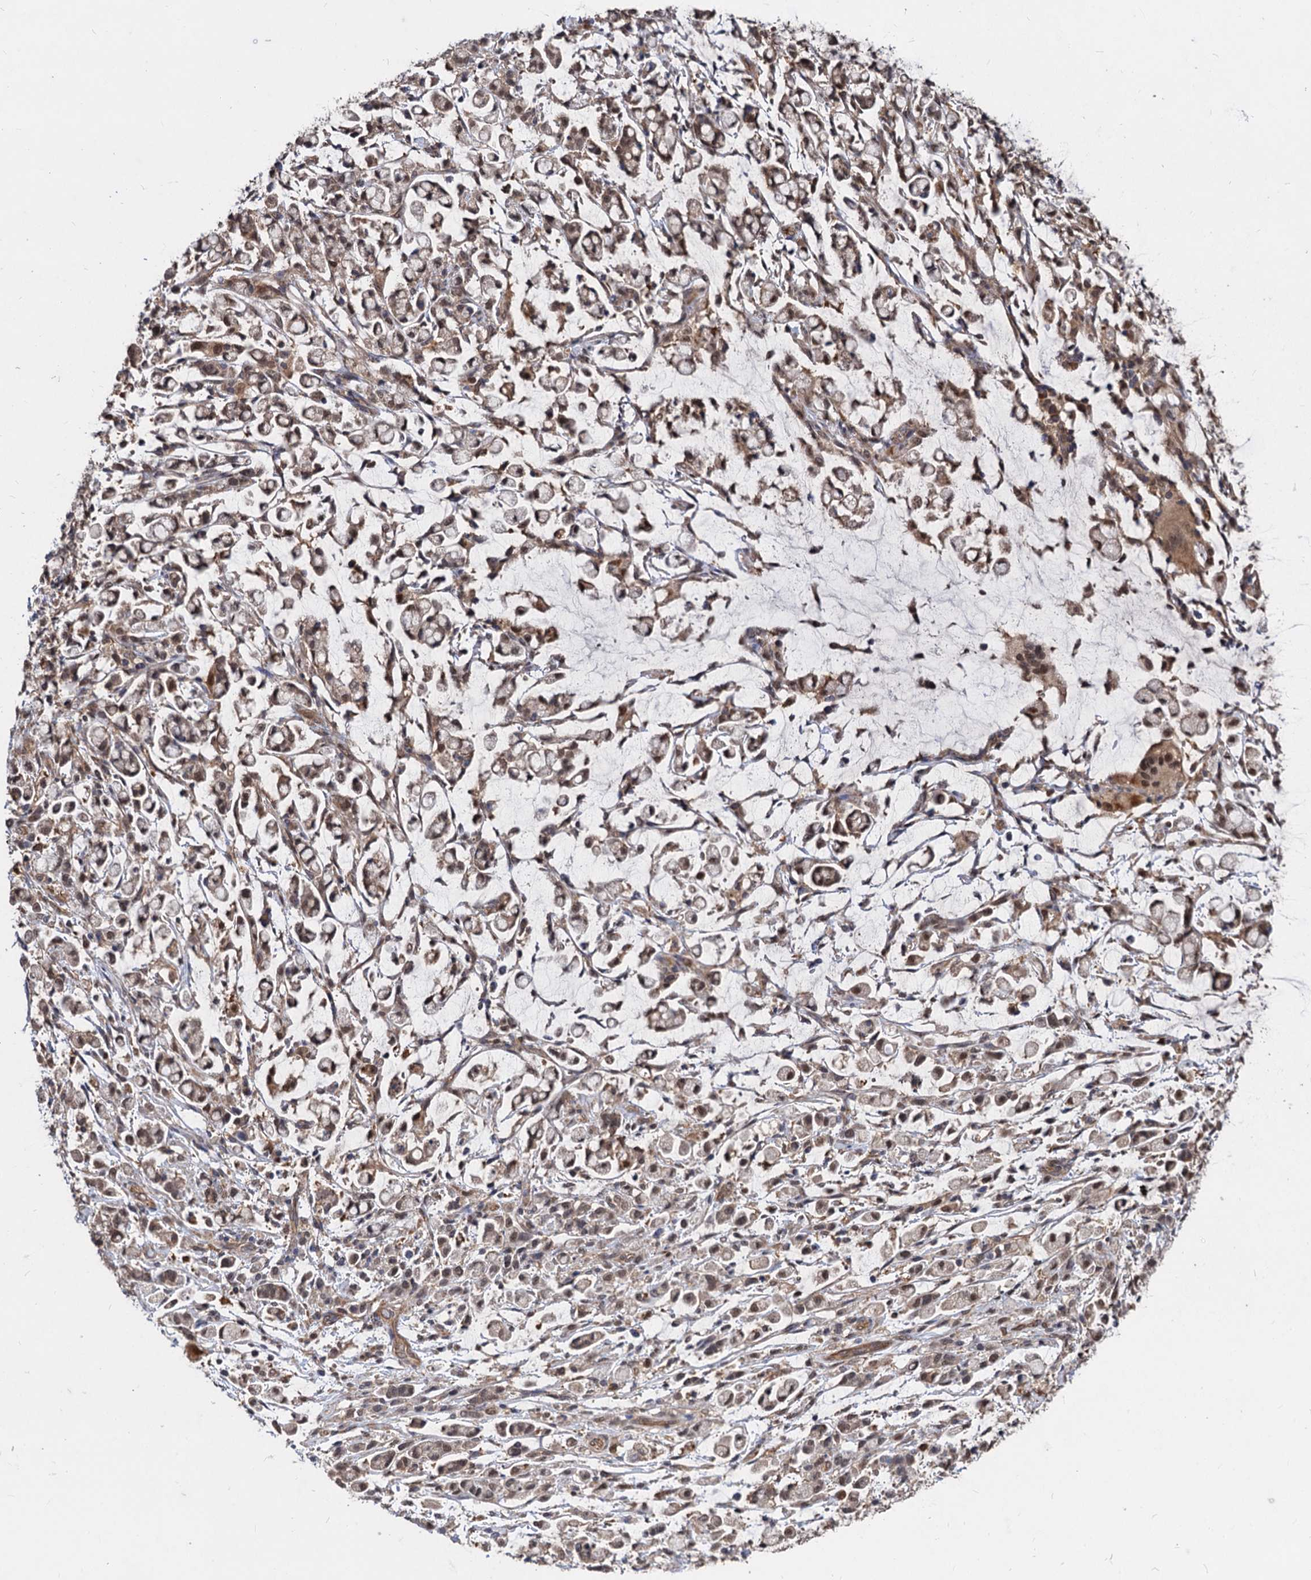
{"staining": {"intensity": "weak", "quantity": ">75%", "location": "cytoplasmic/membranous,nuclear"}, "tissue": "stomach cancer", "cell_type": "Tumor cells", "image_type": "cancer", "snomed": [{"axis": "morphology", "description": "Adenocarcinoma, NOS"}, {"axis": "topography", "description": "Stomach"}], "caption": "IHC image of human stomach cancer (adenocarcinoma) stained for a protein (brown), which demonstrates low levels of weak cytoplasmic/membranous and nuclear staining in approximately >75% of tumor cells.", "gene": "PSMD4", "patient": {"sex": "female", "age": 60}}